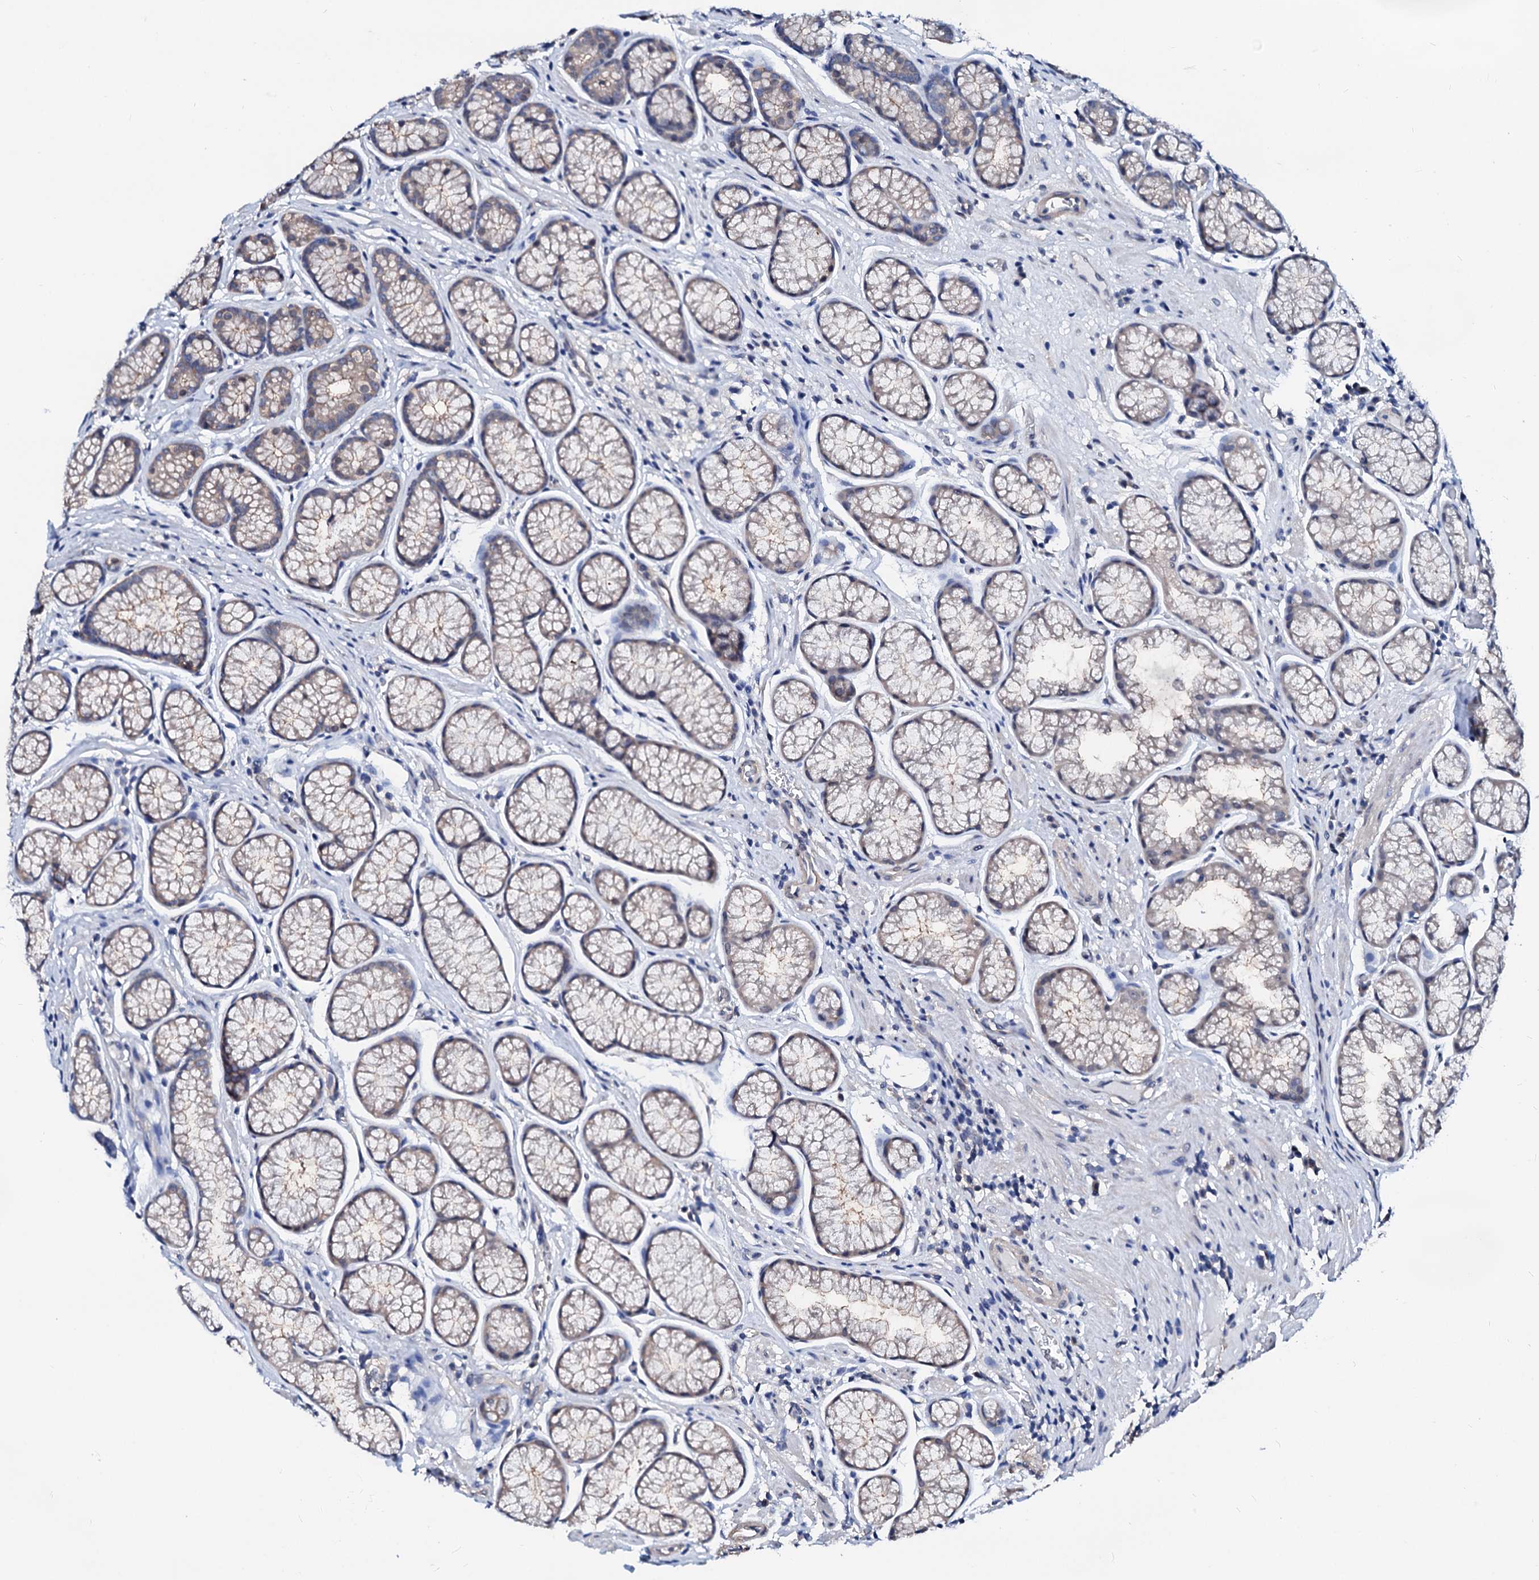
{"staining": {"intensity": "weak", "quantity": "<25%", "location": "cytoplasmic/membranous"}, "tissue": "stomach", "cell_type": "Glandular cells", "image_type": "normal", "snomed": [{"axis": "morphology", "description": "Normal tissue, NOS"}, {"axis": "topography", "description": "Stomach"}], "caption": "High power microscopy histopathology image of an IHC histopathology image of benign stomach, revealing no significant expression in glandular cells.", "gene": "CSN2", "patient": {"sex": "male", "age": 42}}